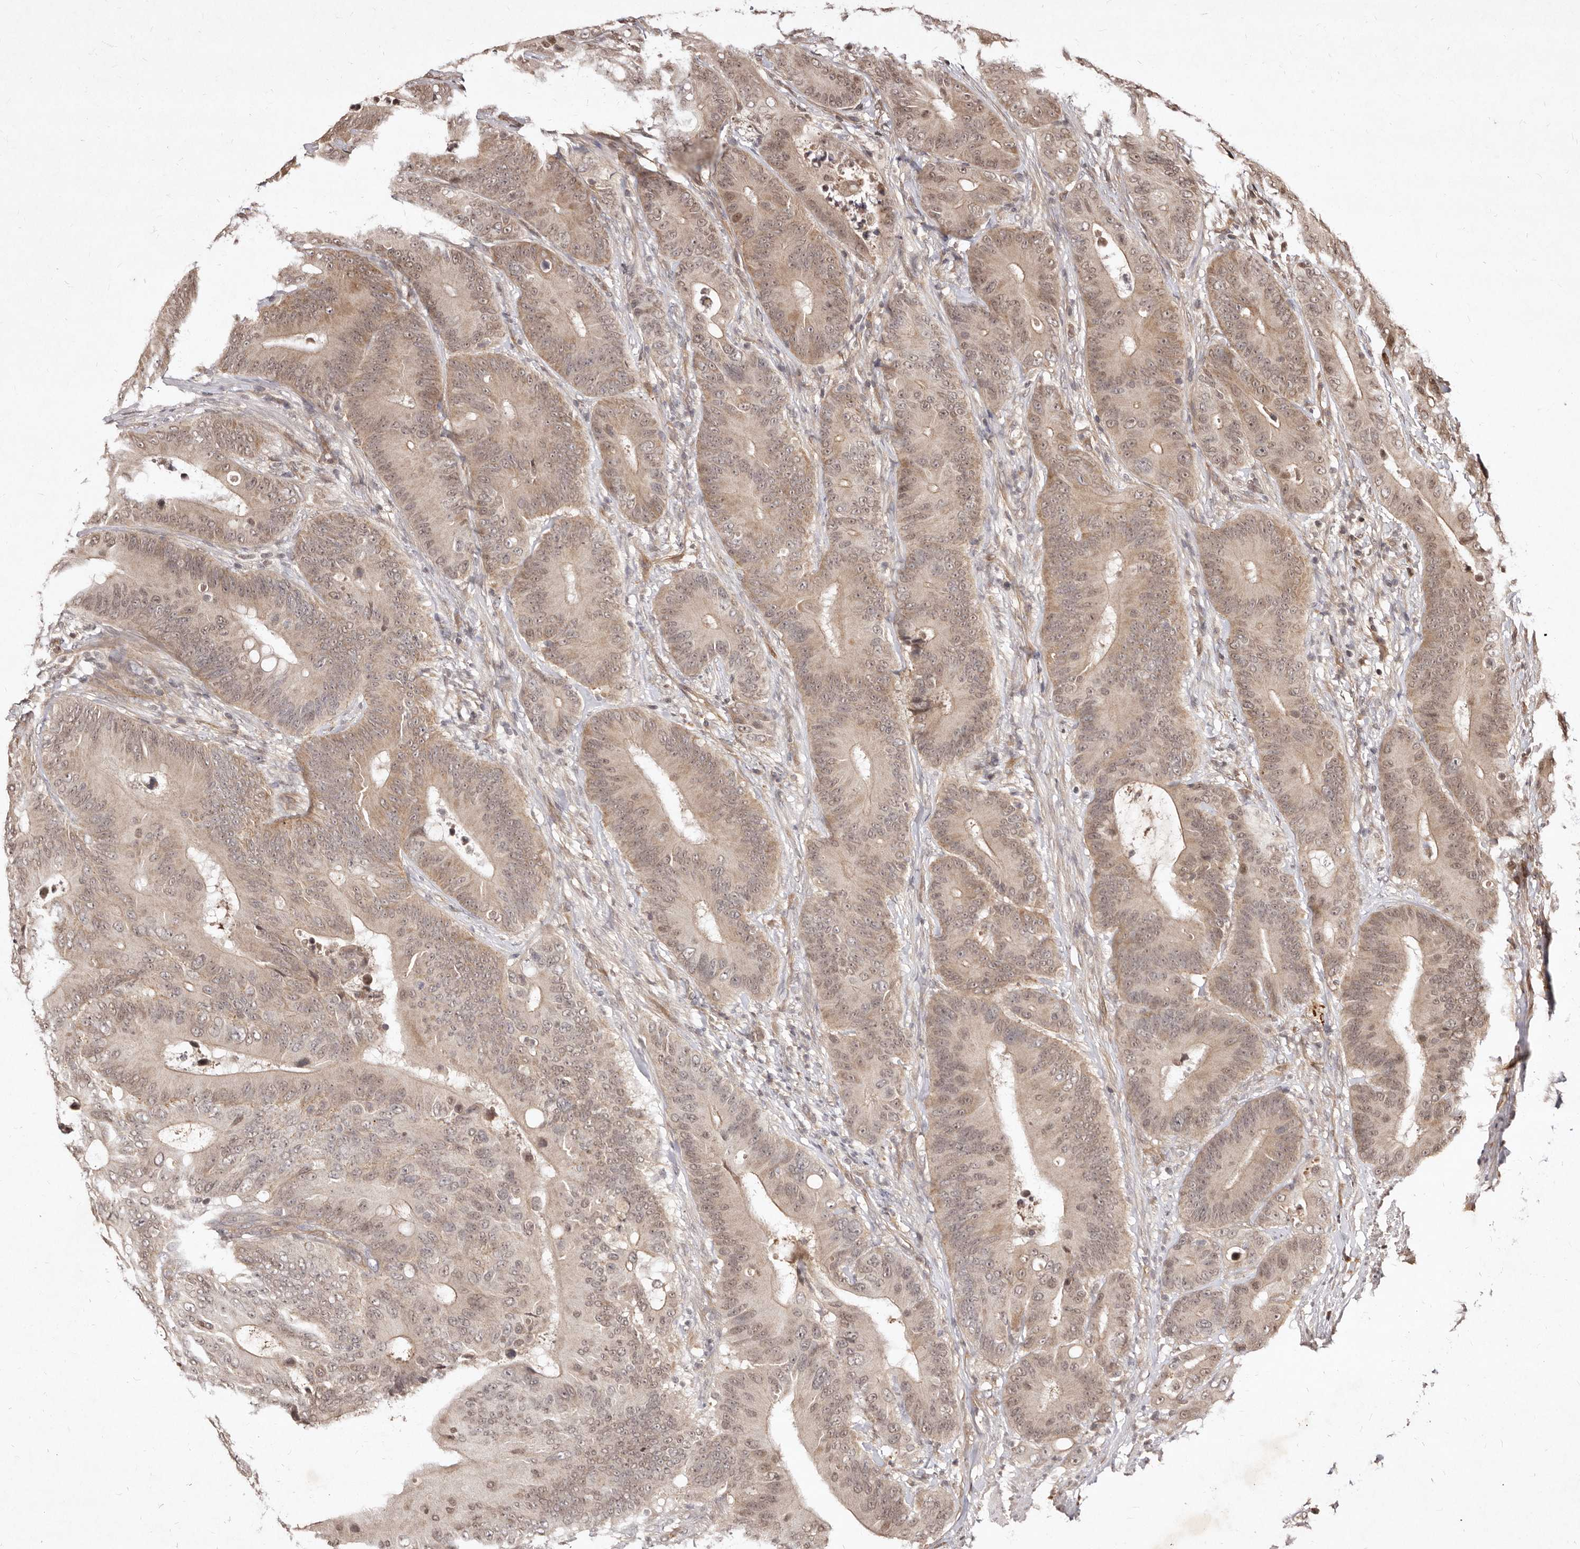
{"staining": {"intensity": "weak", "quantity": ">75%", "location": "cytoplasmic/membranous,nuclear"}, "tissue": "colorectal cancer", "cell_type": "Tumor cells", "image_type": "cancer", "snomed": [{"axis": "morphology", "description": "Adenocarcinoma, NOS"}, {"axis": "topography", "description": "Colon"}], "caption": "This histopathology image displays colorectal adenocarcinoma stained with immunohistochemistry (IHC) to label a protein in brown. The cytoplasmic/membranous and nuclear of tumor cells show weak positivity for the protein. Nuclei are counter-stained blue.", "gene": "LCORL", "patient": {"sex": "male", "age": 83}}